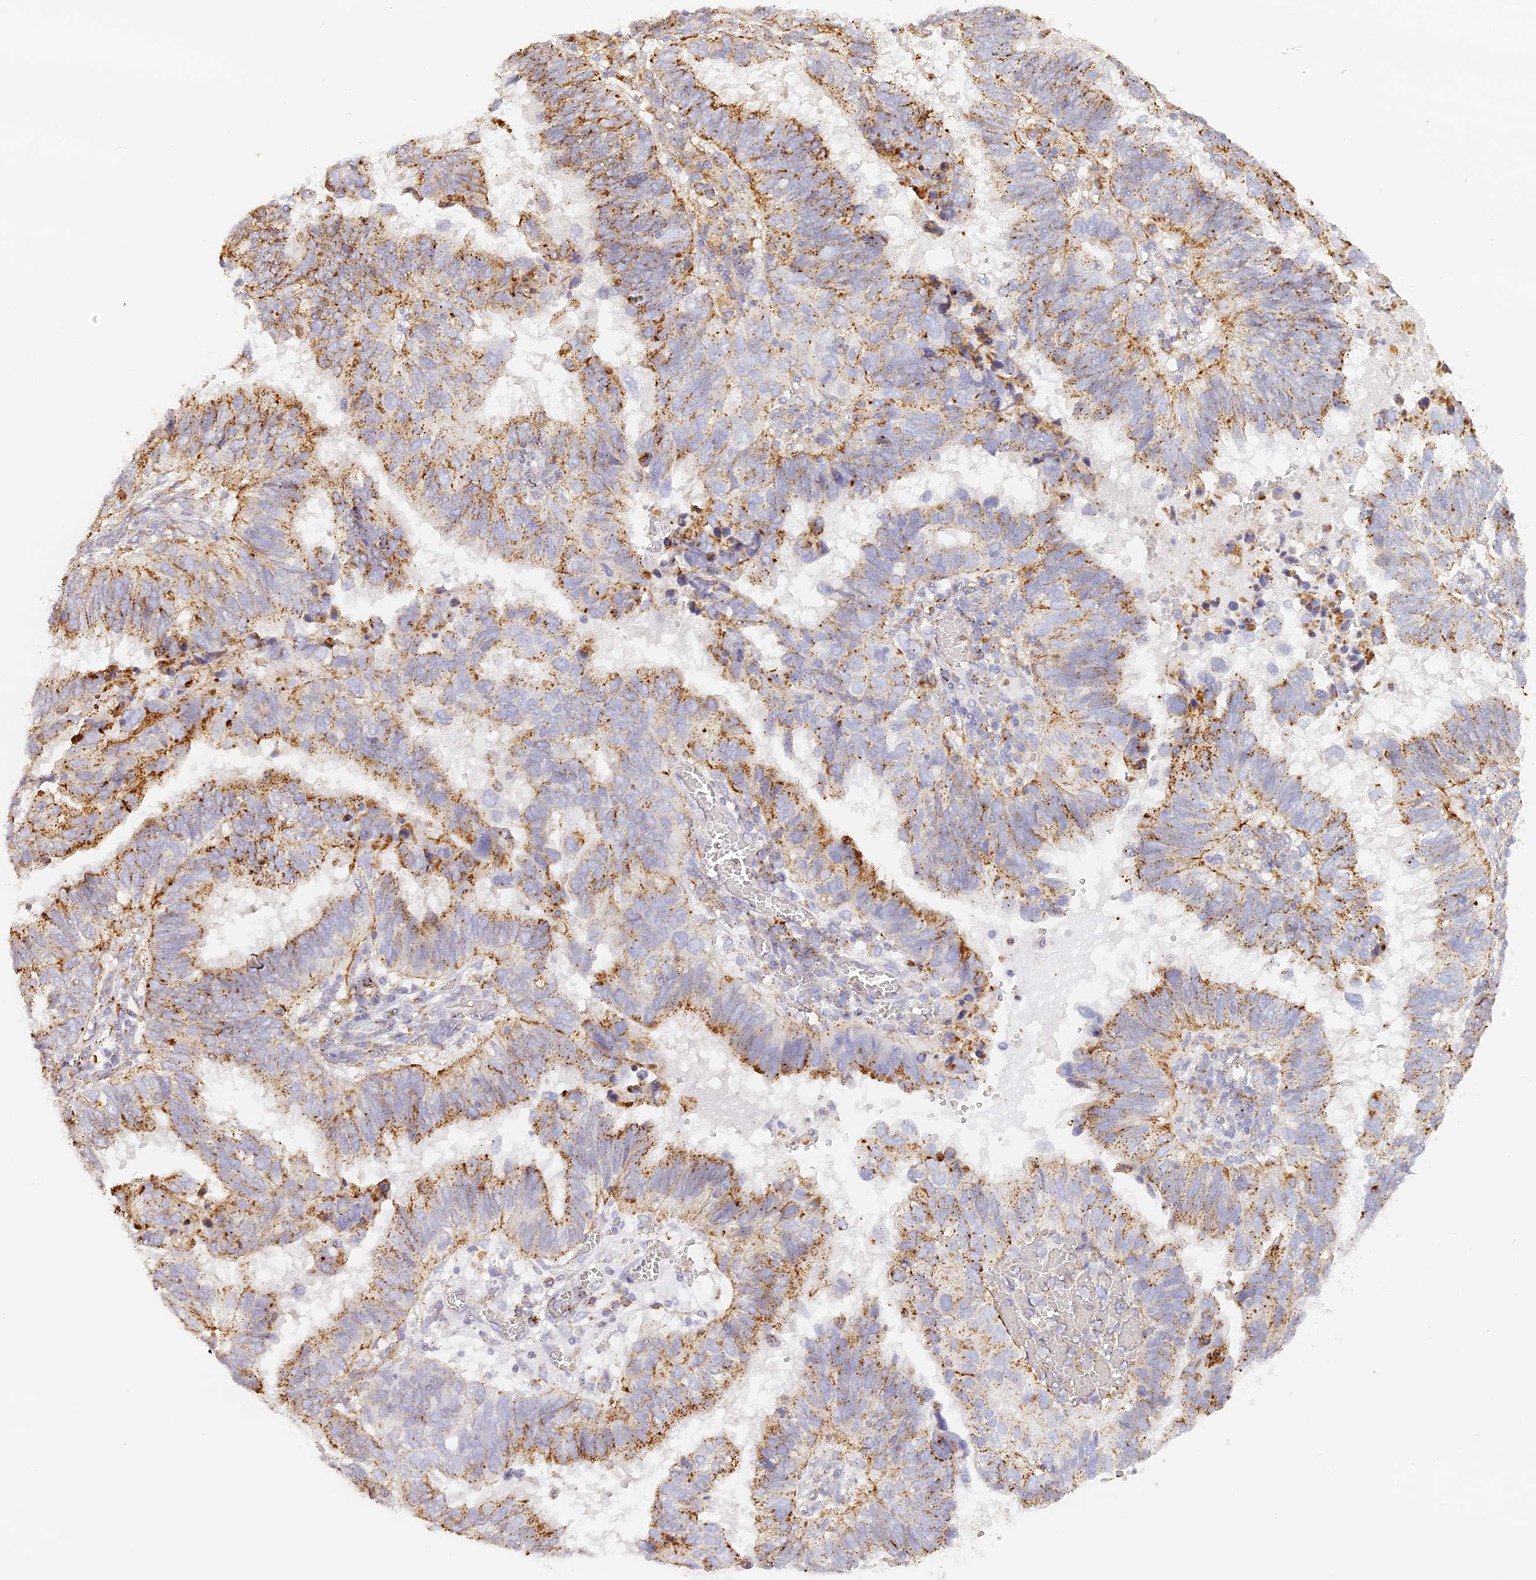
{"staining": {"intensity": "moderate", "quantity": "25%-75%", "location": "cytoplasmic/membranous"}, "tissue": "endometrial cancer", "cell_type": "Tumor cells", "image_type": "cancer", "snomed": [{"axis": "morphology", "description": "Adenocarcinoma, NOS"}, {"axis": "topography", "description": "Uterus"}], "caption": "Protein expression analysis of human adenocarcinoma (endometrial) reveals moderate cytoplasmic/membranous staining in approximately 25%-75% of tumor cells. (brown staining indicates protein expression, while blue staining denotes nuclei).", "gene": "LAMP2", "patient": {"sex": "female", "age": 77}}